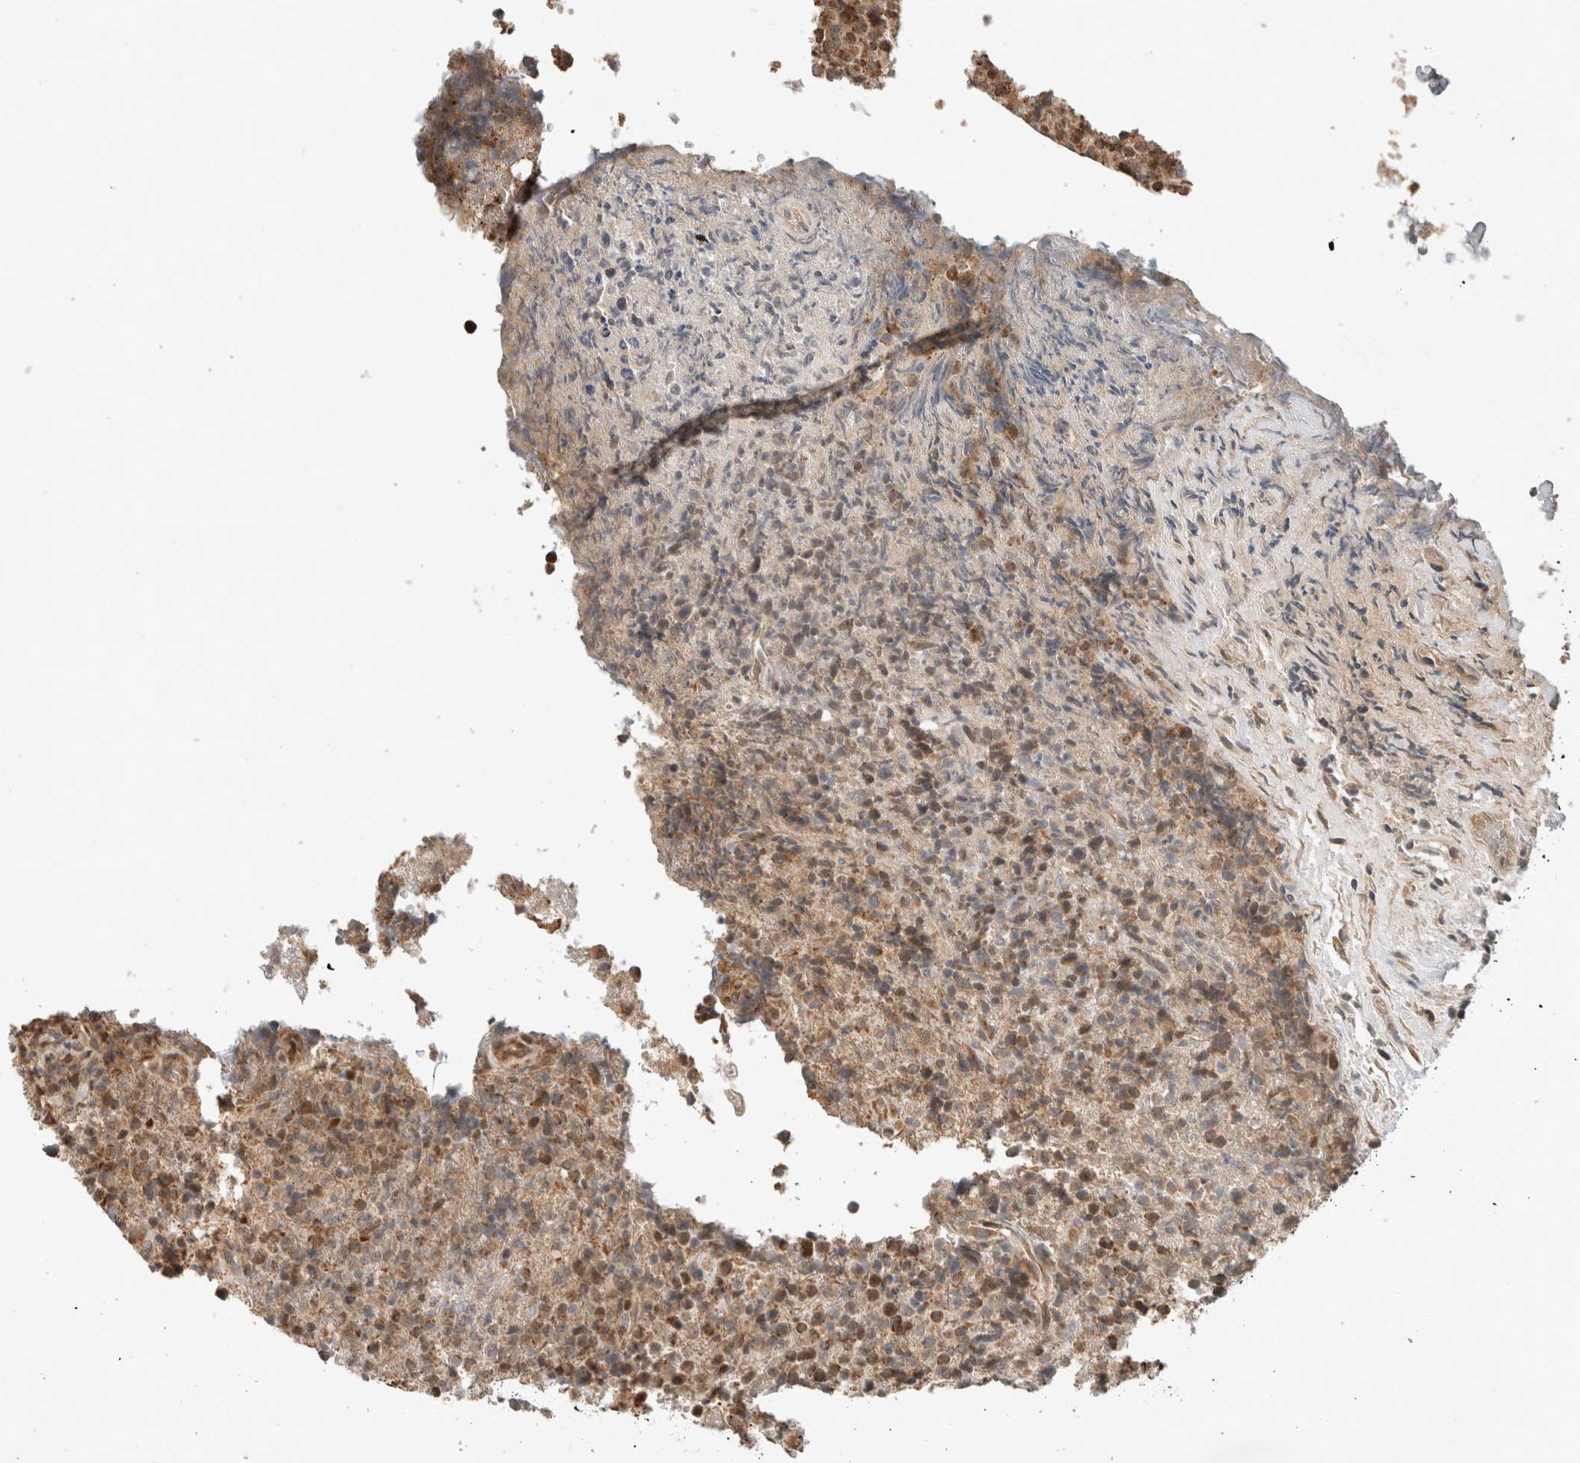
{"staining": {"intensity": "moderate", "quantity": ">75%", "location": "cytoplasmic/membranous"}, "tissue": "lymphoma", "cell_type": "Tumor cells", "image_type": "cancer", "snomed": [{"axis": "morphology", "description": "Malignant lymphoma, non-Hodgkin's type, High grade"}, {"axis": "topography", "description": "Lymph node"}], "caption": "Immunohistochemical staining of high-grade malignant lymphoma, non-Hodgkin's type demonstrates moderate cytoplasmic/membranous protein staining in approximately >75% of tumor cells. The staining is performed using DAB brown chromogen to label protein expression. The nuclei are counter-stained blue using hematoxylin.", "gene": "GINS4", "patient": {"sex": "male", "age": 13}}